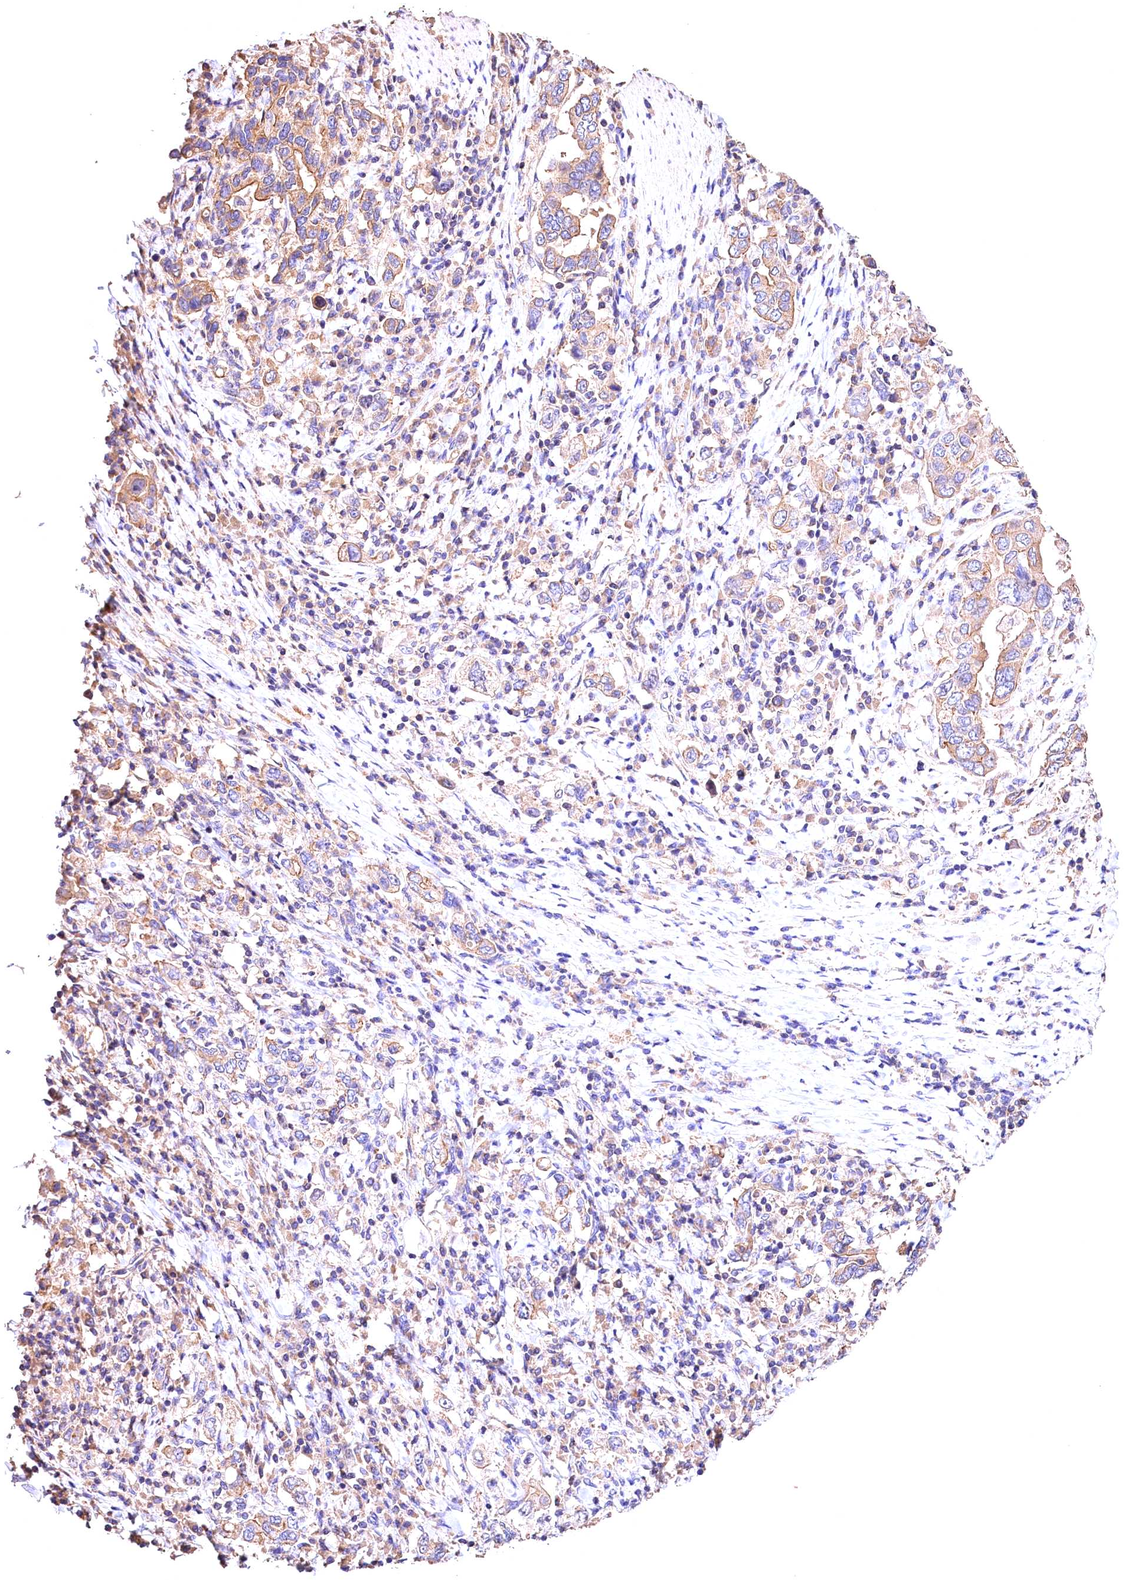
{"staining": {"intensity": "moderate", "quantity": "25%-75%", "location": "cytoplasmic/membranous"}, "tissue": "stomach cancer", "cell_type": "Tumor cells", "image_type": "cancer", "snomed": [{"axis": "morphology", "description": "Adenocarcinoma, NOS"}, {"axis": "topography", "description": "Stomach, upper"}, {"axis": "topography", "description": "Stomach"}], "caption": "This is an image of immunohistochemistry staining of stomach cancer, which shows moderate staining in the cytoplasmic/membranous of tumor cells.", "gene": "OAS3", "patient": {"sex": "male", "age": 62}}